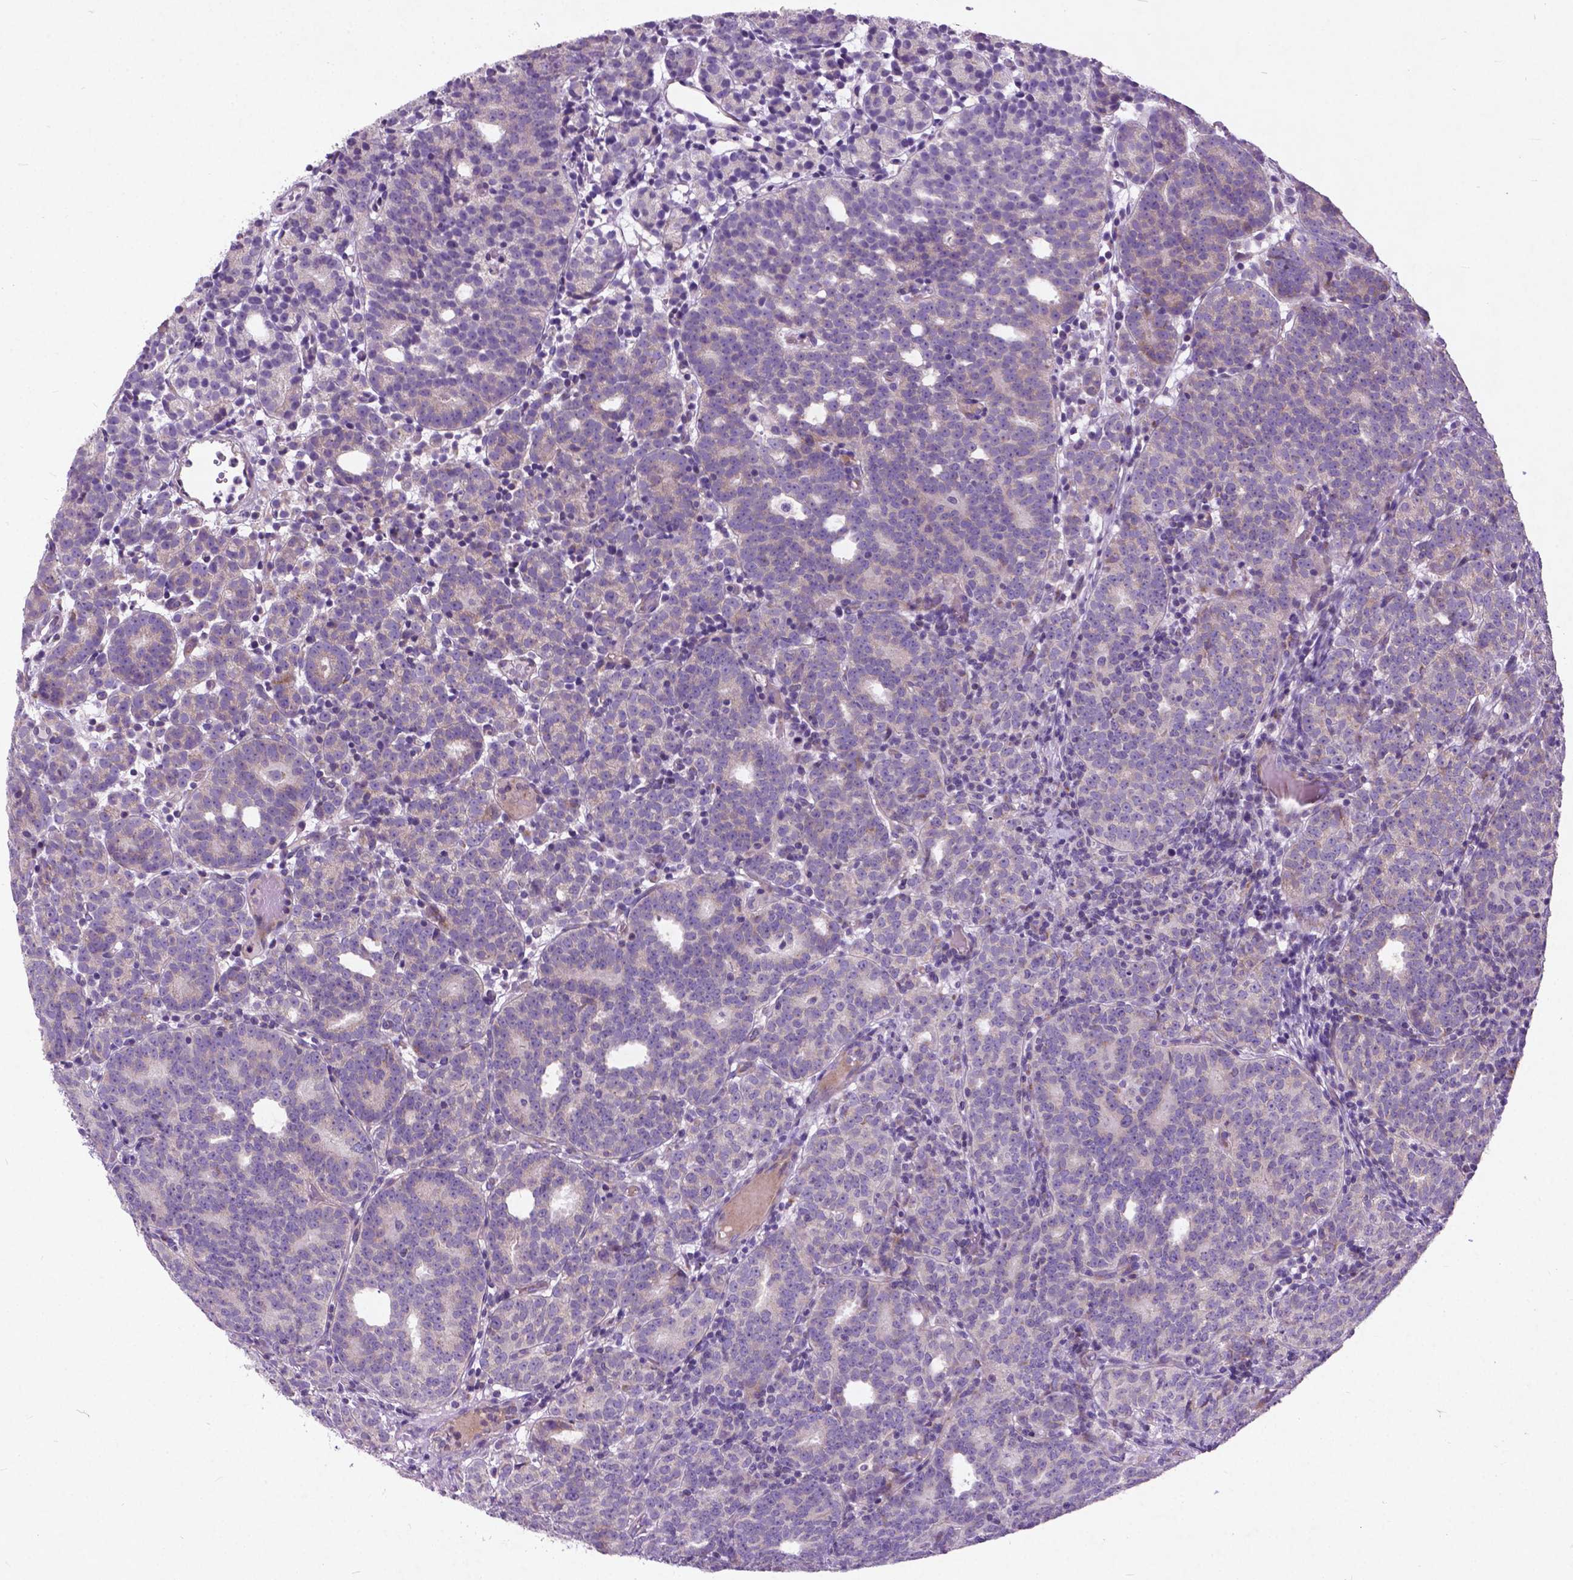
{"staining": {"intensity": "weak", "quantity": "<25%", "location": "cytoplasmic/membranous"}, "tissue": "prostate cancer", "cell_type": "Tumor cells", "image_type": "cancer", "snomed": [{"axis": "morphology", "description": "Adenocarcinoma, High grade"}, {"axis": "topography", "description": "Prostate"}], "caption": "Immunohistochemistry photomicrograph of human prostate cancer (high-grade adenocarcinoma) stained for a protein (brown), which displays no staining in tumor cells. (Stains: DAB (3,3'-diaminobenzidine) immunohistochemistry (IHC) with hematoxylin counter stain, Microscopy: brightfield microscopy at high magnification).", "gene": "ATG4D", "patient": {"sex": "male", "age": 53}}